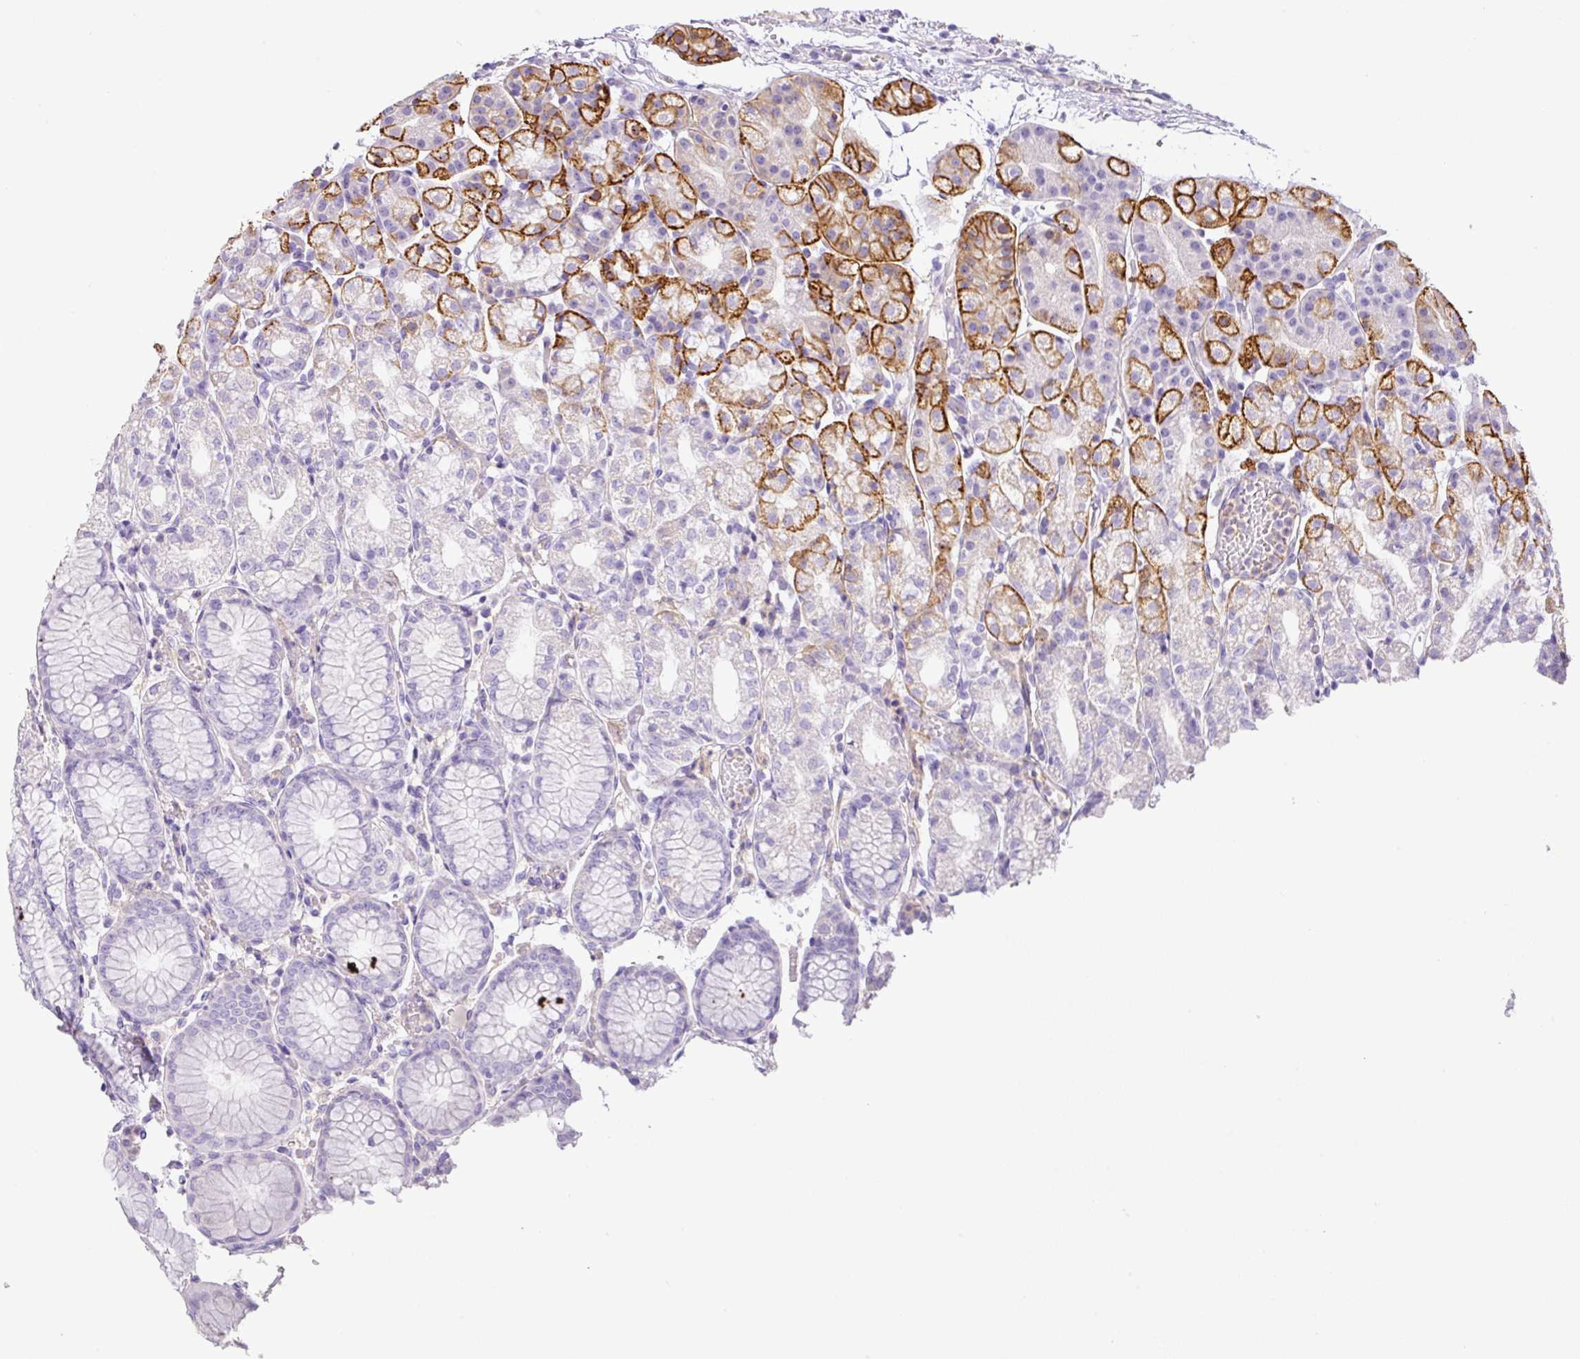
{"staining": {"intensity": "strong", "quantity": "<25%", "location": "cytoplasmic/membranous"}, "tissue": "stomach", "cell_type": "Glandular cells", "image_type": "normal", "snomed": [{"axis": "morphology", "description": "Normal tissue, NOS"}, {"axis": "topography", "description": "Stomach"}], "caption": "Stomach stained for a protein displays strong cytoplasmic/membranous positivity in glandular cells. (IHC, brightfield microscopy, high magnification).", "gene": "TARM1", "patient": {"sex": "female", "age": 57}}